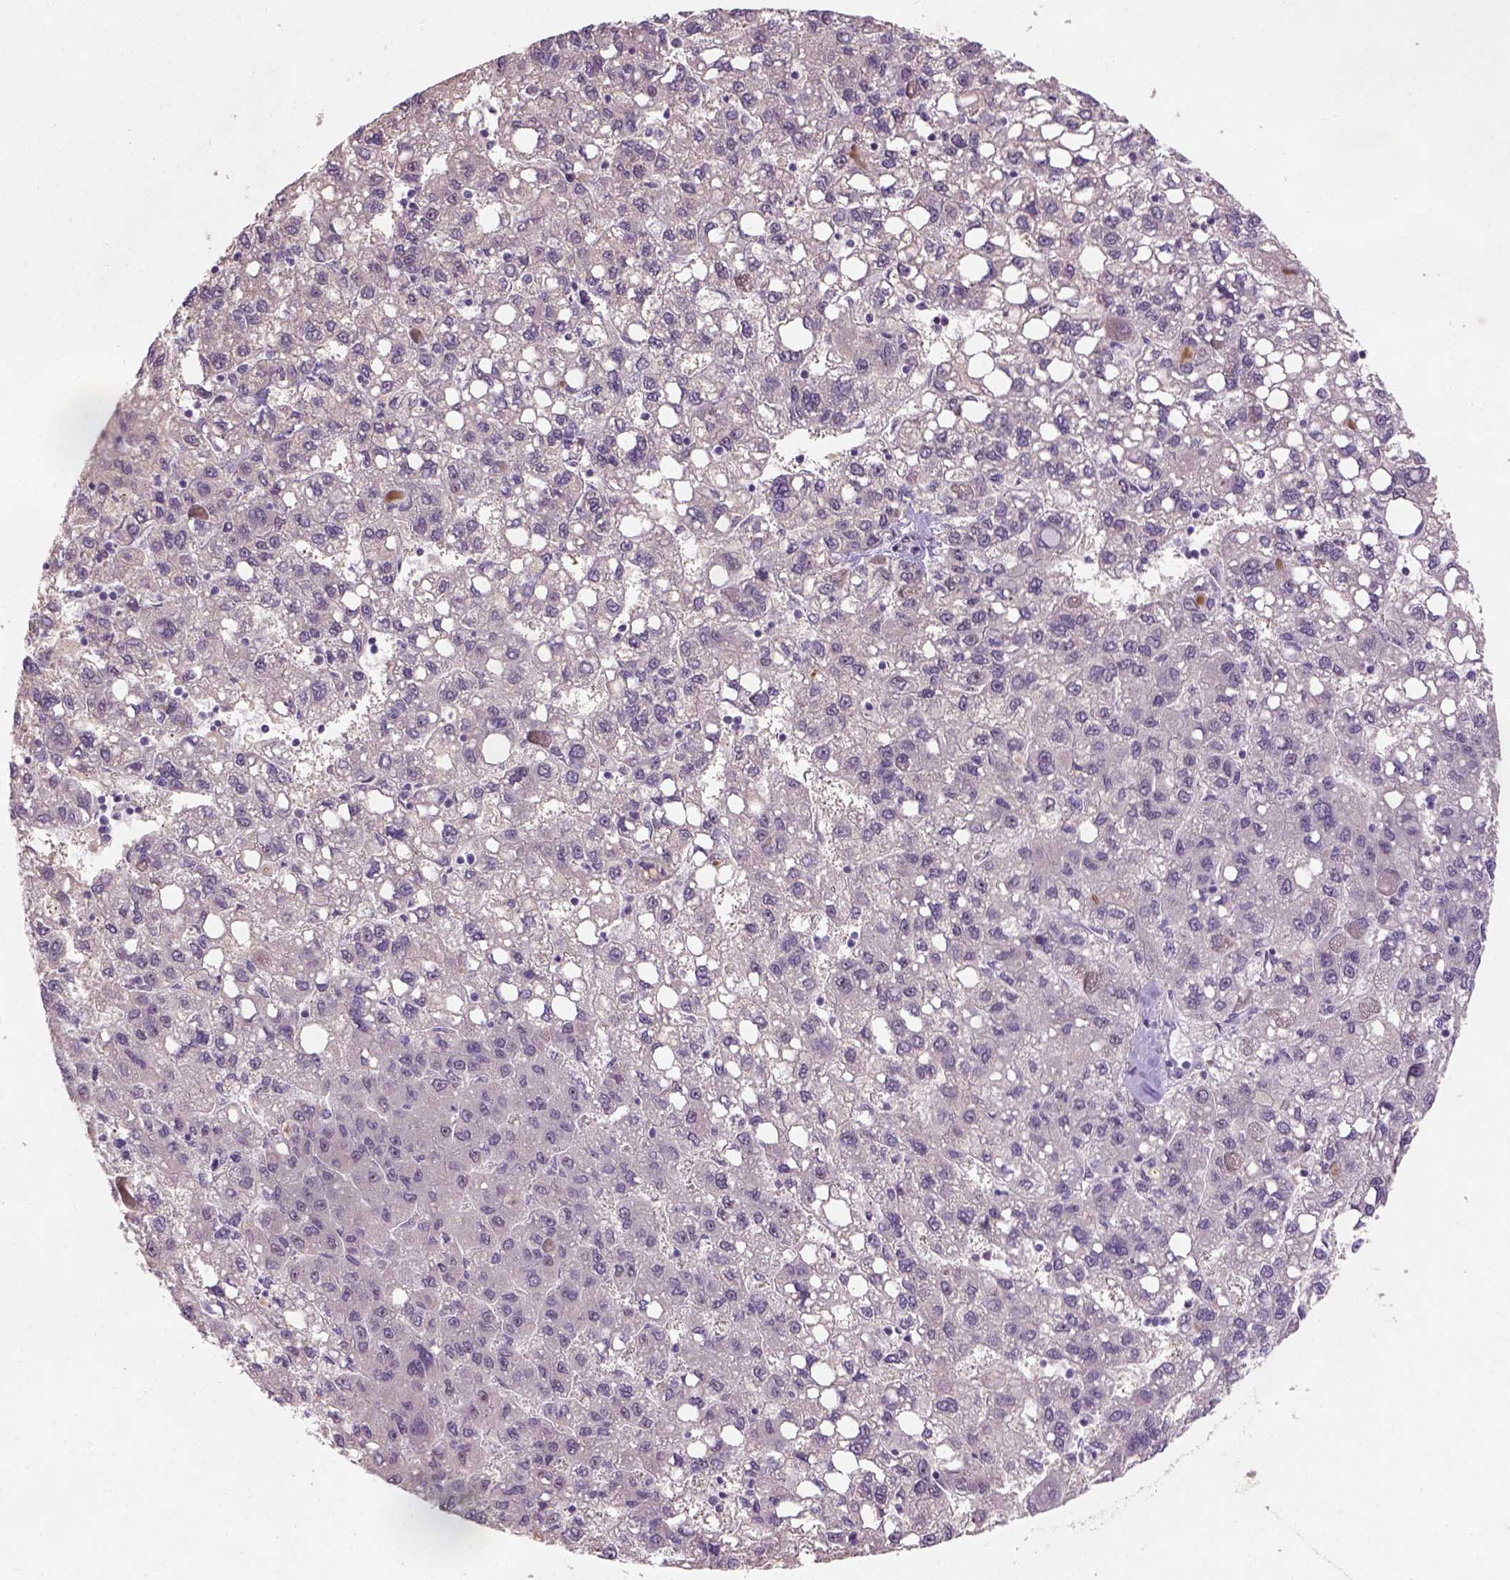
{"staining": {"intensity": "negative", "quantity": "none", "location": "none"}, "tissue": "liver cancer", "cell_type": "Tumor cells", "image_type": "cancer", "snomed": [{"axis": "morphology", "description": "Carcinoma, Hepatocellular, NOS"}, {"axis": "topography", "description": "Liver"}], "caption": "Tumor cells are negative for brown protein staining in liver cancer (hepatocellular carcinoma). (DAB (3,3'-diaminobenzidine) immunohistochemistry (IHC) visualized using brightfield microscopy, high magnification).", "gene": "DDX50", "patient": {"sex": "female", "age": 82}}